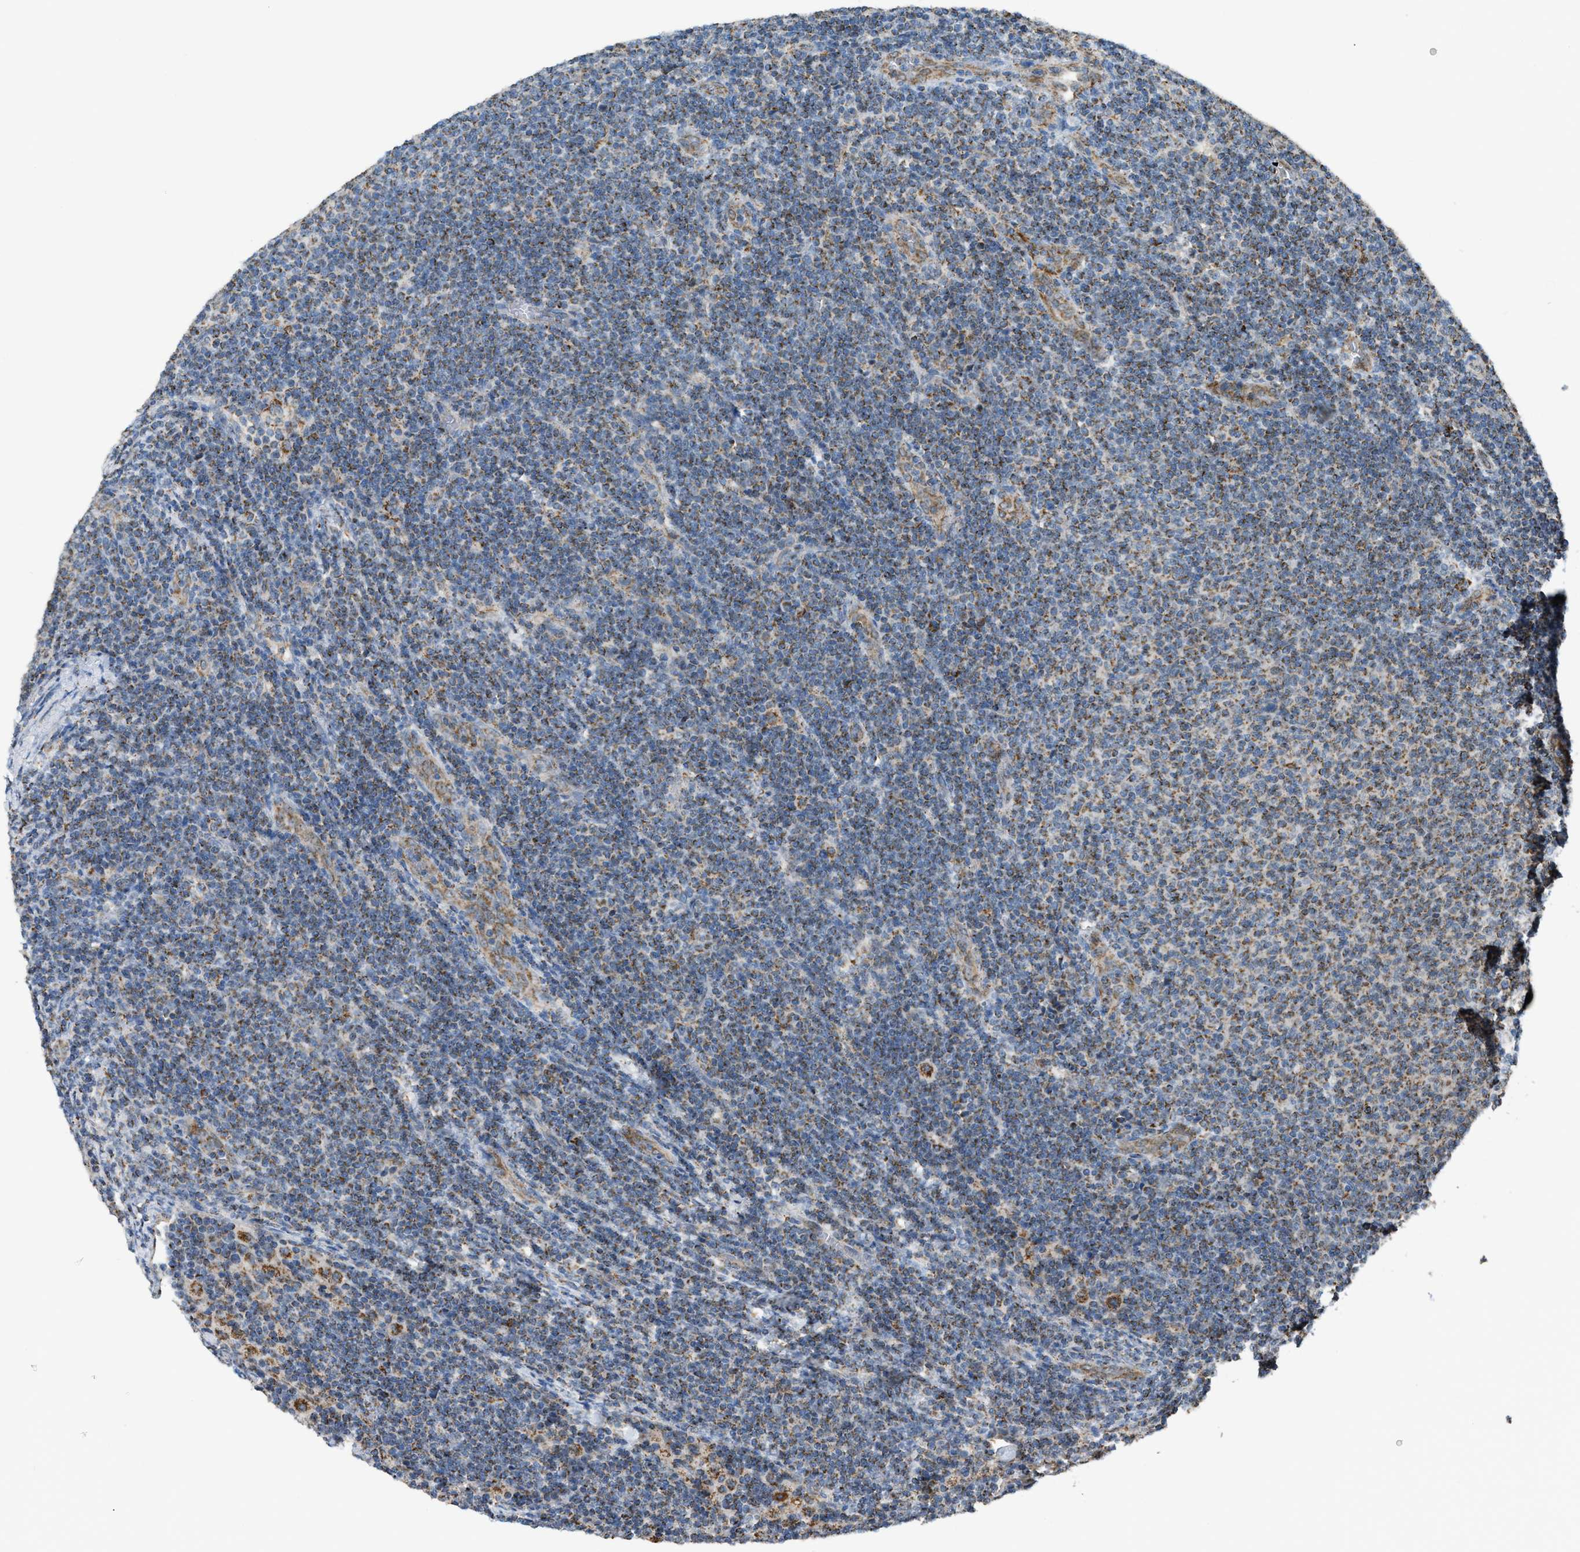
{"staining": {"intensity": "moderate", "quantity": "25%-75%", "location": "cytoplasmic/membranous"}, "tissue": "lymphoma", "cell_type": "Tumor cells", "image_type": "cancer", "snomed": [{"axis": "morphology", "description": "Malignant lymphoma, non-Hodgkin's type, Low grade"}, {"axis": "topography", "description": "Lymph node"}], "caption": "Protein expression analysis of human low-grade malignant lymphoma, non-Hodgkin's type reveals moderate cytoplasmic/membranous staining in about 25%-75% of tumor cells.", "gene": "ETFB", "patient": {"sex": "male", "age": 66}}